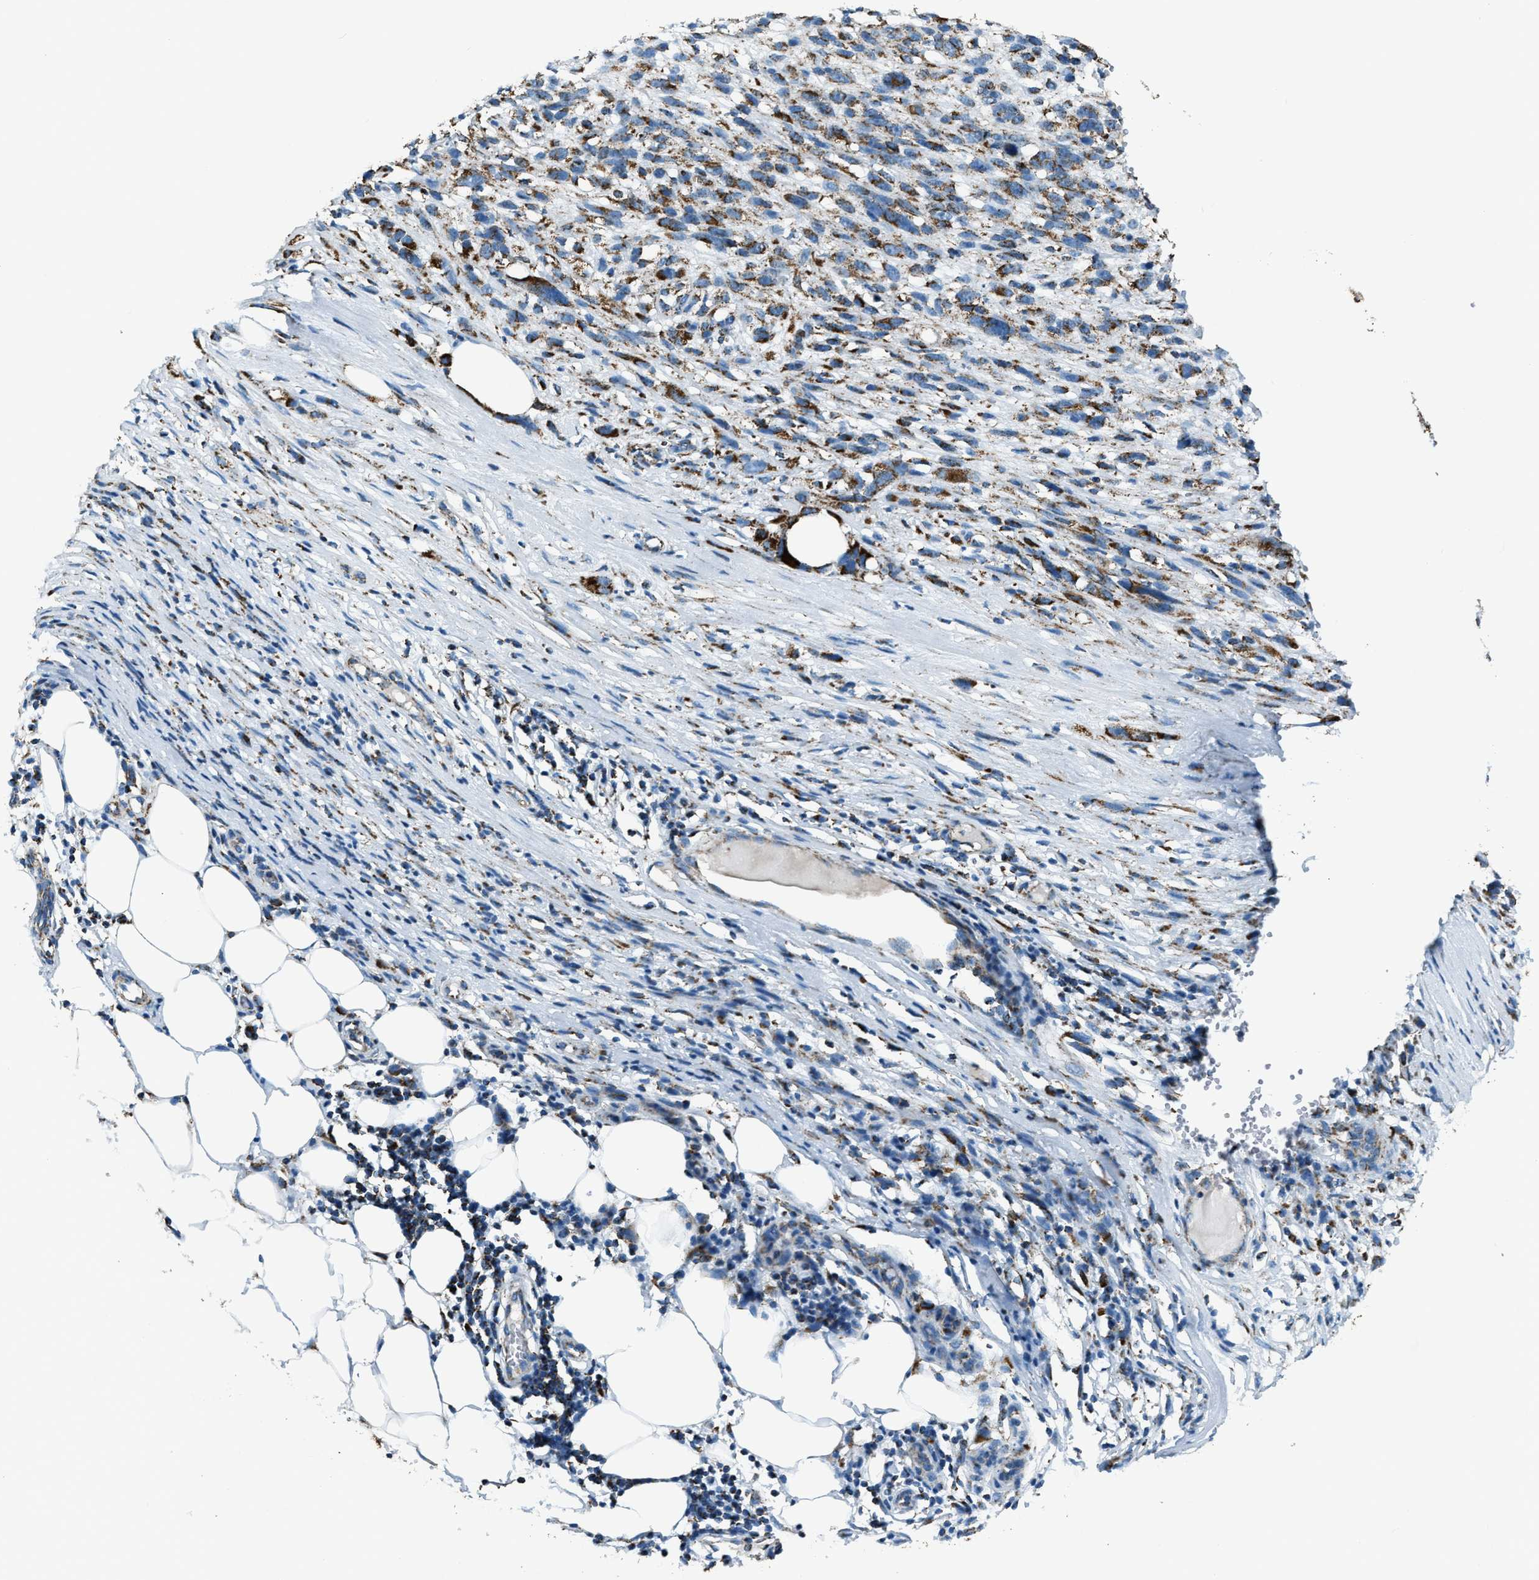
{"staining": {"intensity": "moderate", "quantity": ">75%", "location": "cytoplasmic/membranous"}, "tissue": "melanoma", "cell_type": "Tumor cells", "image_type": "cancer", "snomed": [{"axis": "morphology", "description": "Malignant melanoma, NOS"}, {"axis": "topography", "description": "Skin"}], "caption": "Moderate cytoplasmic/membranous protein positivity is present in approximately >75% of tumor cells in malignant melanoma. The protein is shown in brown color, while the nuclei are stained blue.", "gene": "MDH2", "patient": {"sex": "female", "age": 55}}